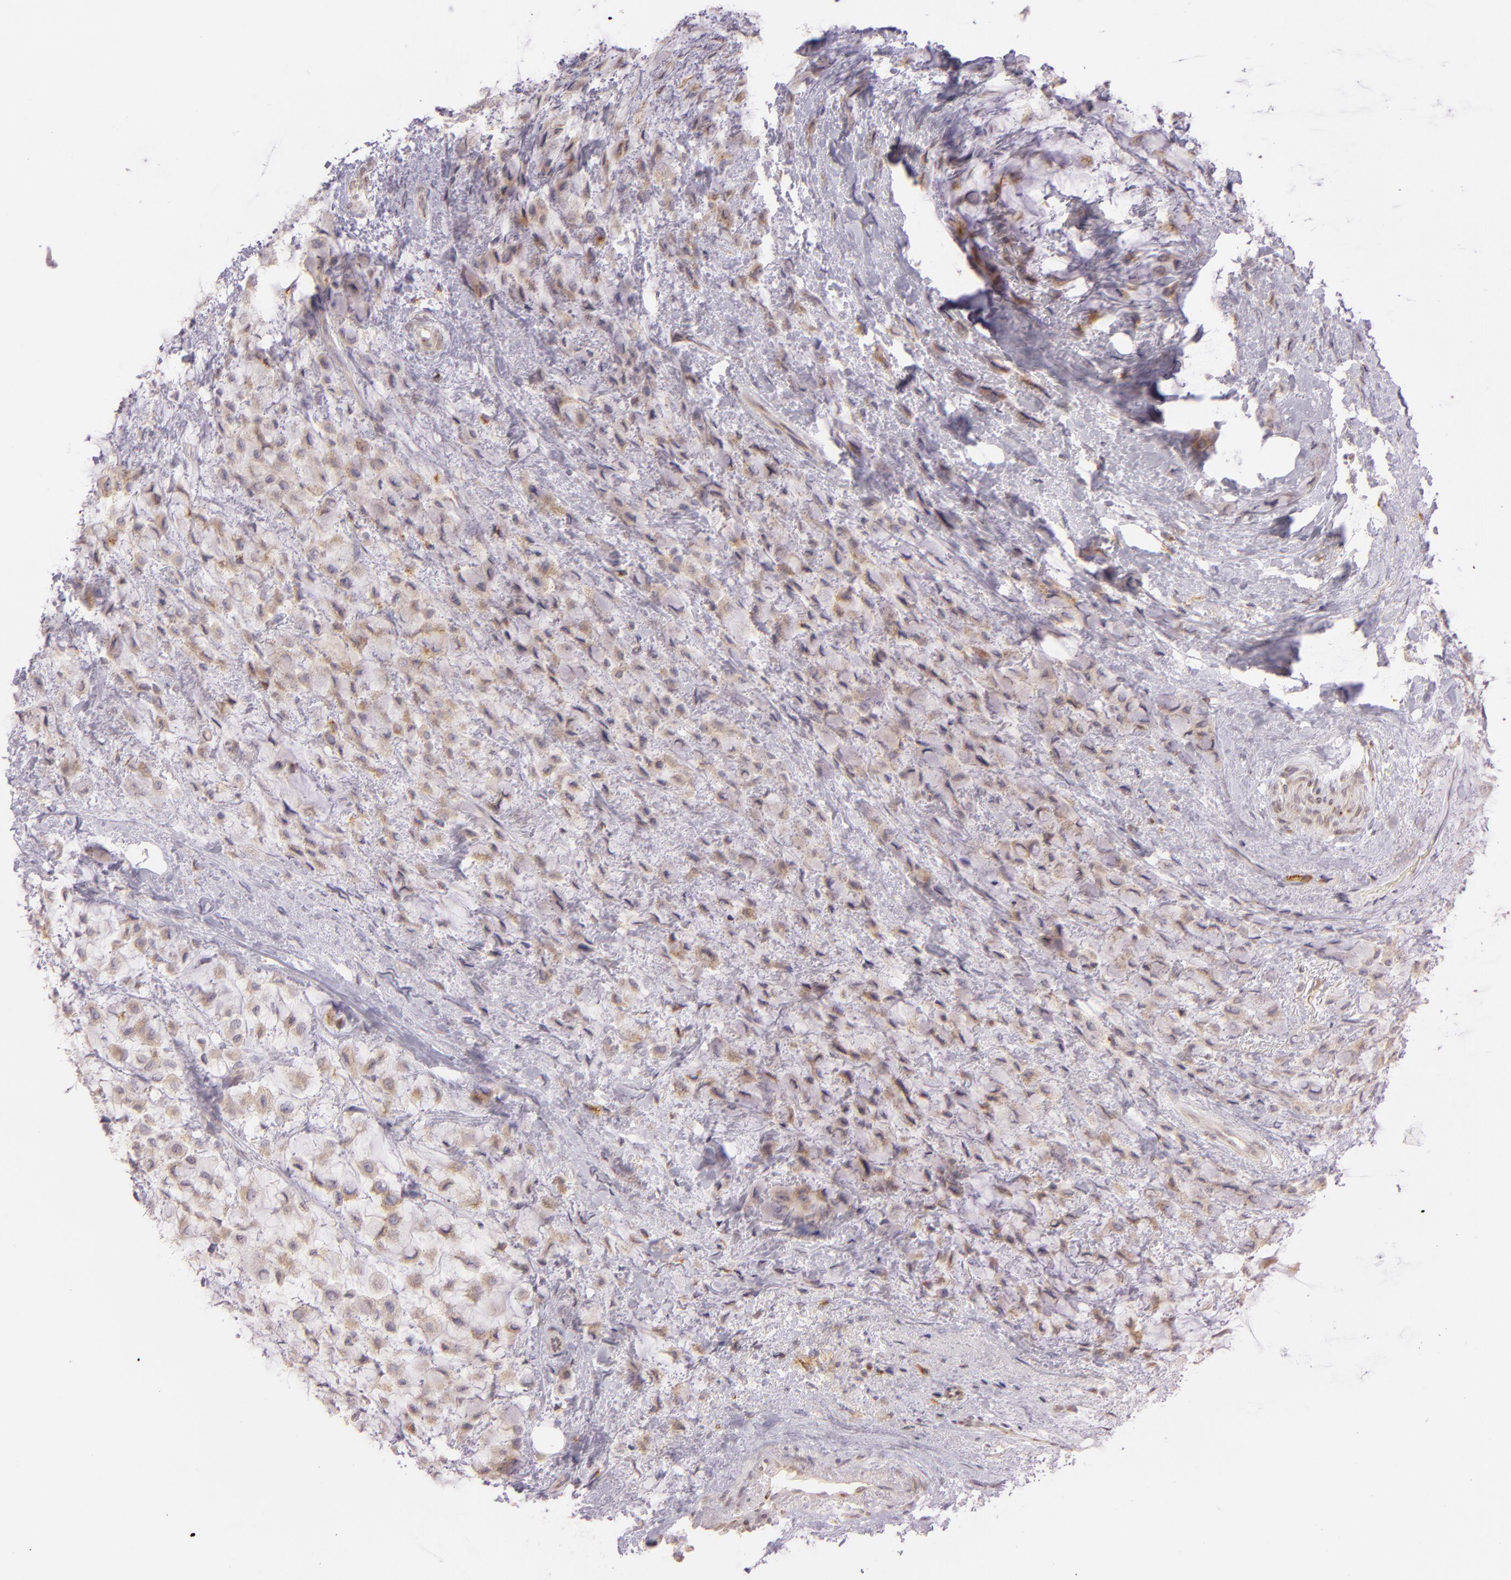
{"staining": {"intensity": "moderate", "quantity": ">75%", "location": "cytoplasmic/membranous"}, "tissue": "breast cancer", "cell_type": "Tumor cells", "image_type": "cancer", "snomed": [{"axis": "morphology", "description": "Lobular carcinoma"}, {"axis": "topography", "description": "Breast"}], "caption": "Brown immunohistochemical staining in human breast cancer (lobular carcinoma) shows moderate cytoplasmic/membranous expression in about >75% of tumor cells.", "gene": "LGMN", "patient": {"sex": "female", "age": 85}}